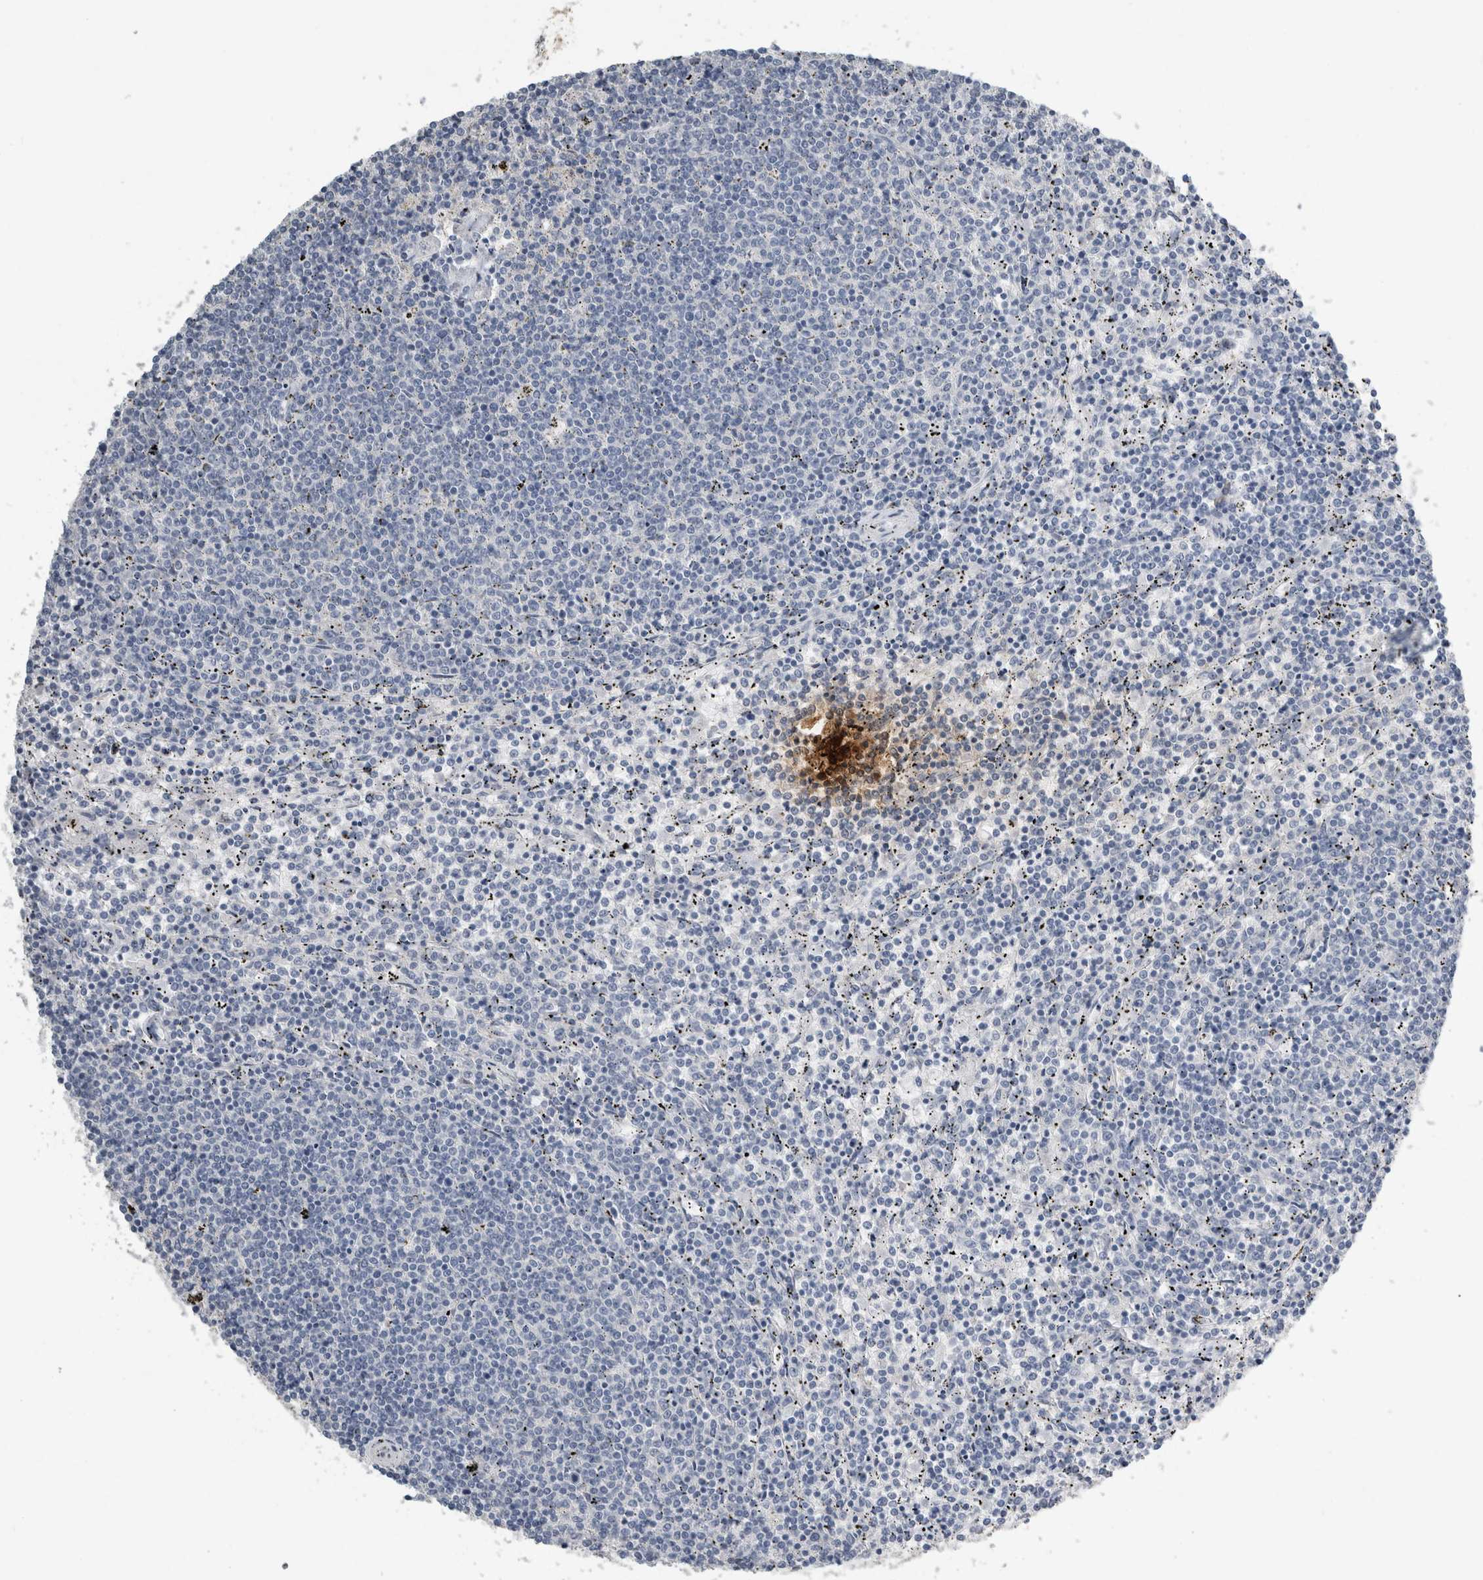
{"staining": {"intensity": "negative", "quantity": "none", "location": "none"}, "tissue": "lymphoma", "cell_type": "Tumor cells", "image_type": "cancer", "snomed": [{"axis": "morphology", "description": "Malignant lymphoma, non-Hodgkin's type, Low grade"}, {"axis": "topography", "description": "Spleen"}], "caption": "Photomicrograph shows no significant protein positivity in tumor cells of malignant lymphoma, non-Hodgkin's type (low-grade).", "gene": "NEFM", "patient": {"sex": "female", "age": 50}}